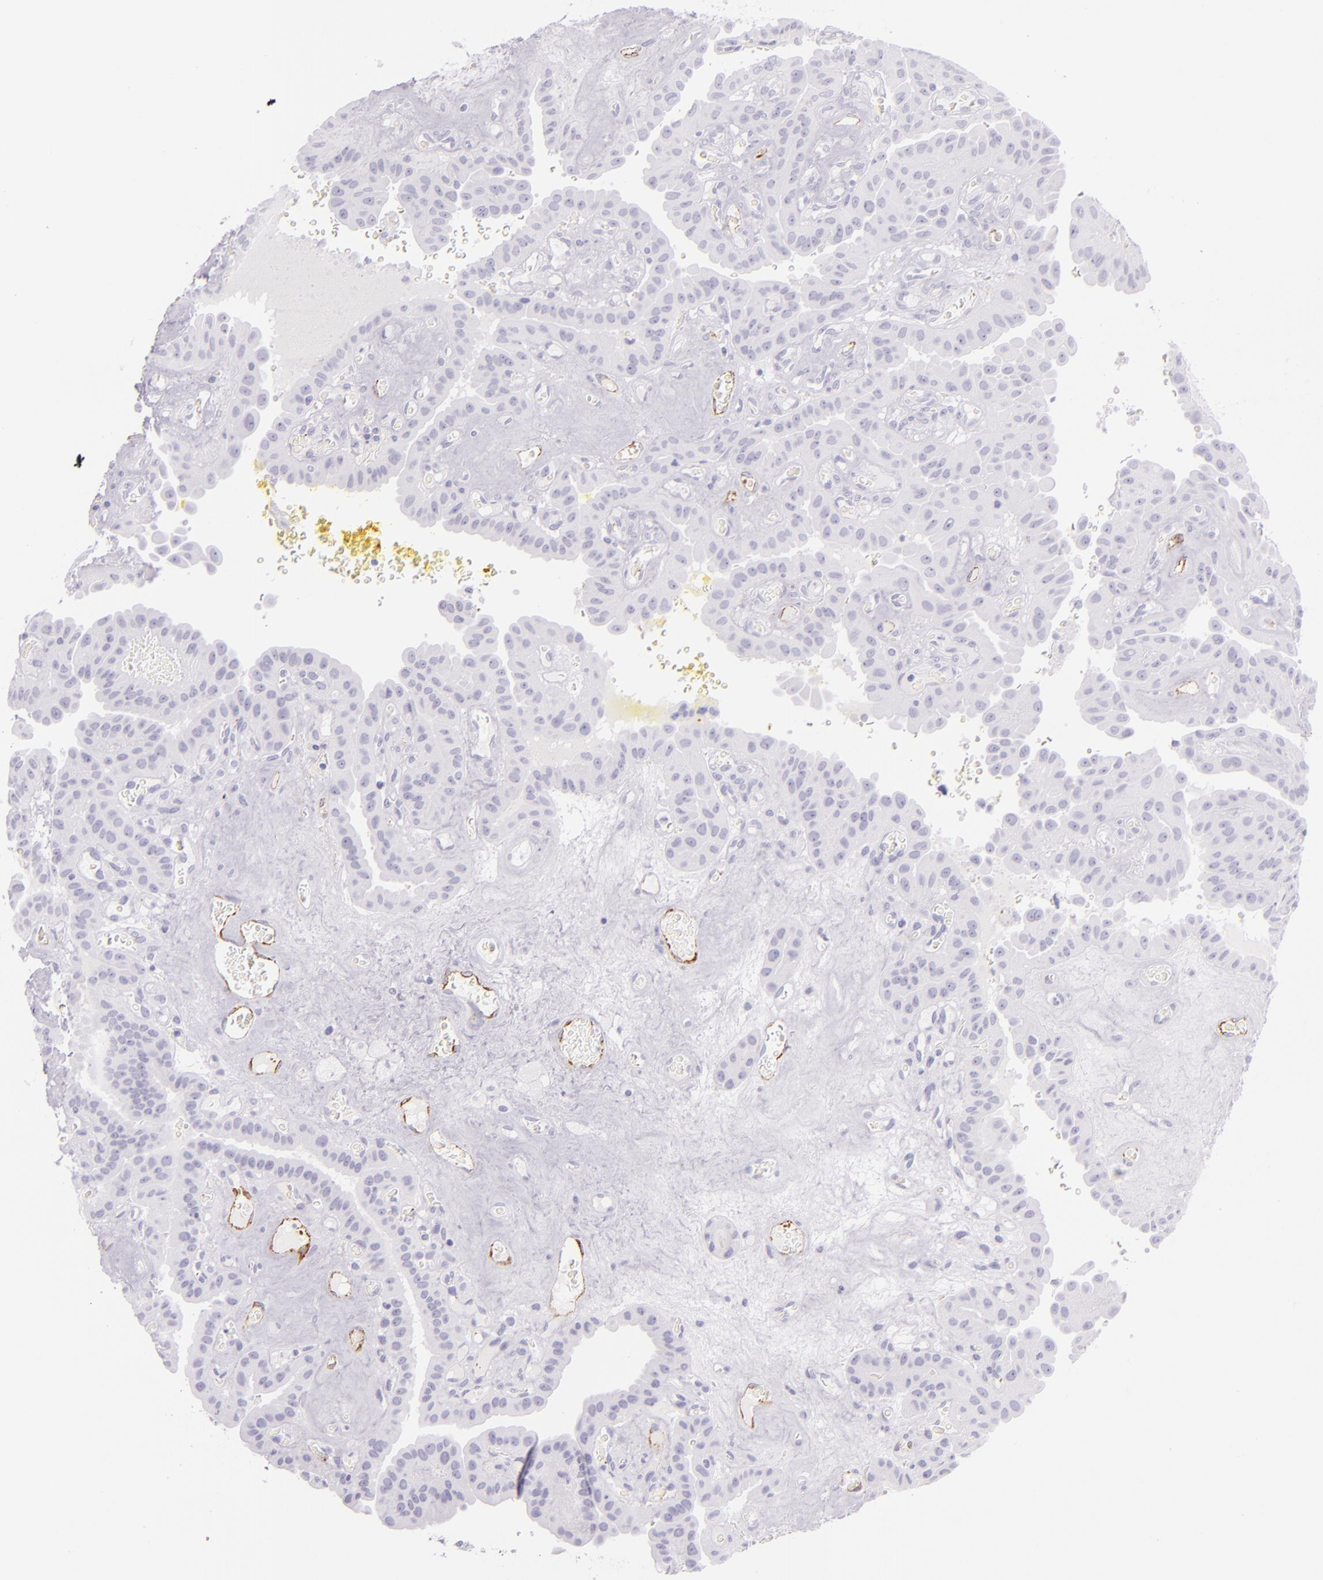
{"staining": {"intensity": "negative", "quantity": "none", "location": "none"}, "tissue": "thyroid cancer", "cell_type": "Tumor cells", "image_type": "cancer", "snomed": [{"axis": "morphology", "description": "Papillary adenocarcinoma, NOS"}, {"axis": "topography", "description": "Thyroid gland"}], "caption": "Tumor cells are negative for protein expression in human papillary adenocarcinoma (thyroid).", "gene": "SELP", "patient": {"sex": "male", "age": 87}}